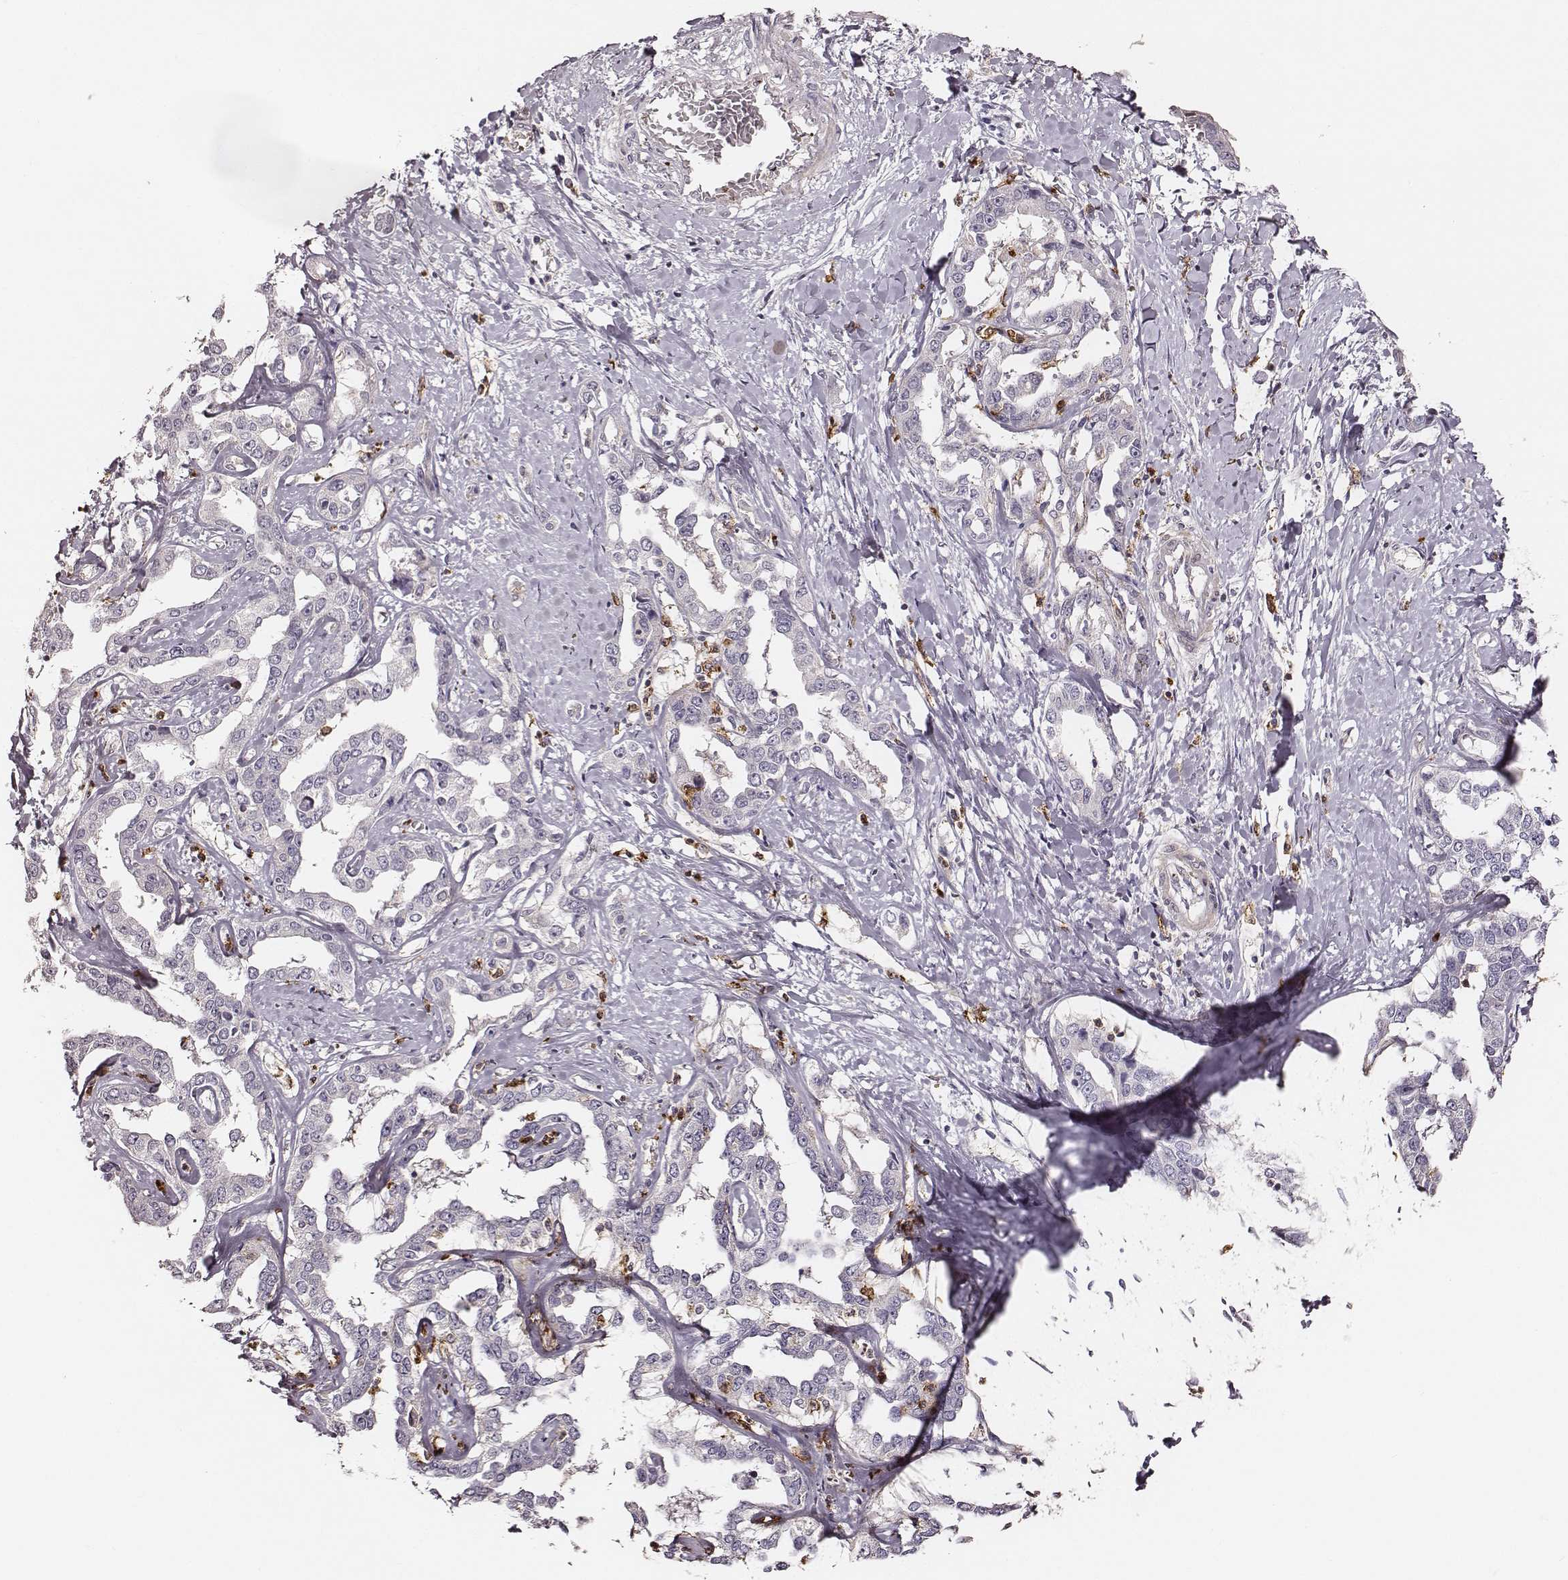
{"staining": {"intensity": "negative", "quantity": "none", "location": "none"}, "tissue": "liver cancer", "cell_type": "Tumor cells", "image_type": "cancer", "snomed": [{"axis": "morphology", "description": "Cholangiocarcinoma"}, {"axis": "topography", "description": "Liver"}], "caption": "This photomicrograph is of cholangiocarcinoma (liver) stained with IHC to label a protein in brown with the nuclei are counter-stained blue. There is no expression in tumor cells. (DAB (3,3'-diaminobenzidine) immunohistochemistry, high magnification).", "gene": "ZYX", "patient": {"sex": "male", "age": 59}}